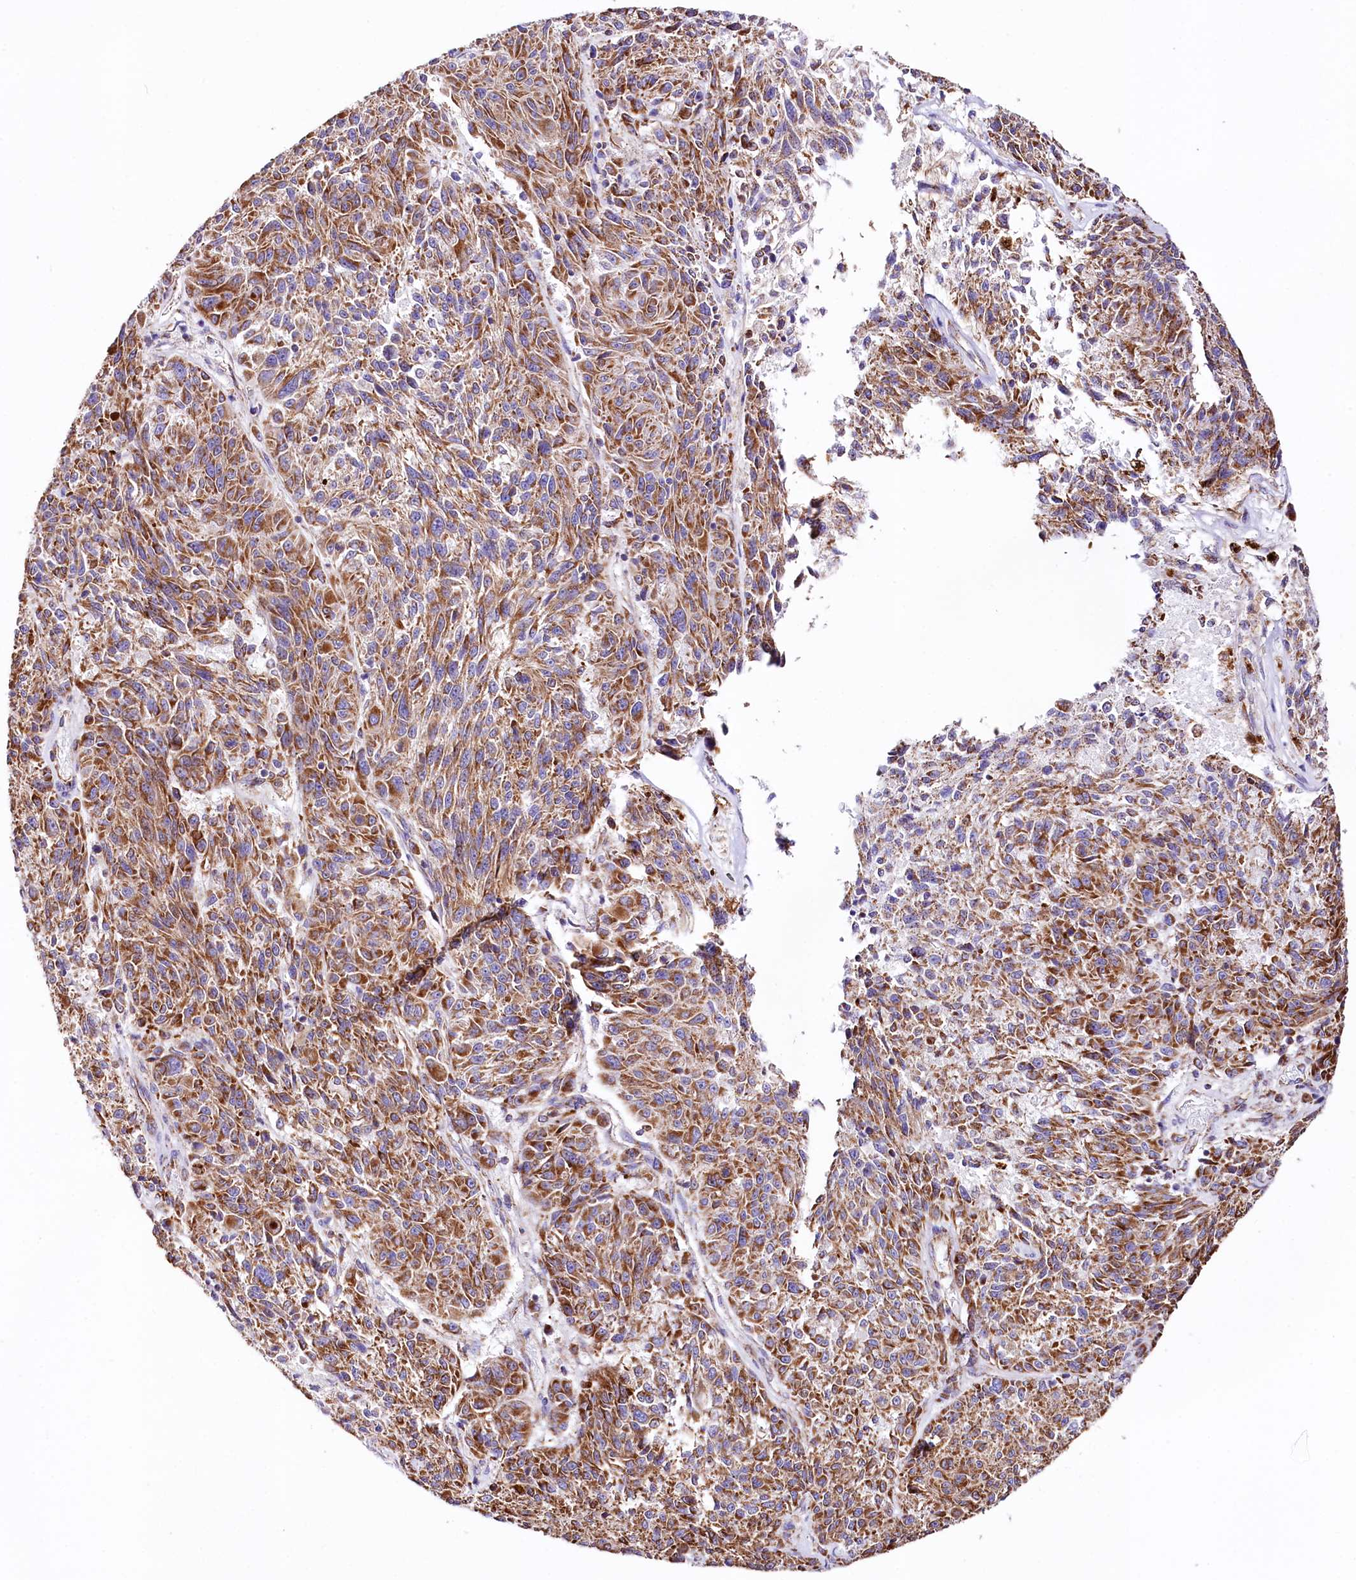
{"staining": {"intensity": "strong", "quantity": ">75%", "location": "cytoplasmic/membranous"}, "tissue": "melanoma", "cell_type": "Tumor cells", "image_type": "cancer", "snomed": [{"axis": "morphology", "description": "Malignant melanoma, NOS"}, {"axis": "topography", "description": "Skin"}], "caption": "Immunohistochemistry staining of malignant melanoma, which reveals high levels of strong cytoplasmic/membranous positivity in approximately >75% of tumor cells indicating strong cytoplasmic/membranous protein expression. The staining was performed using DAB (brown) for protein detection and nuclei were counterstained in hematoxylin (blue).", "gene": "APLP2", "patient": {"sex": "male", "age": 53}}